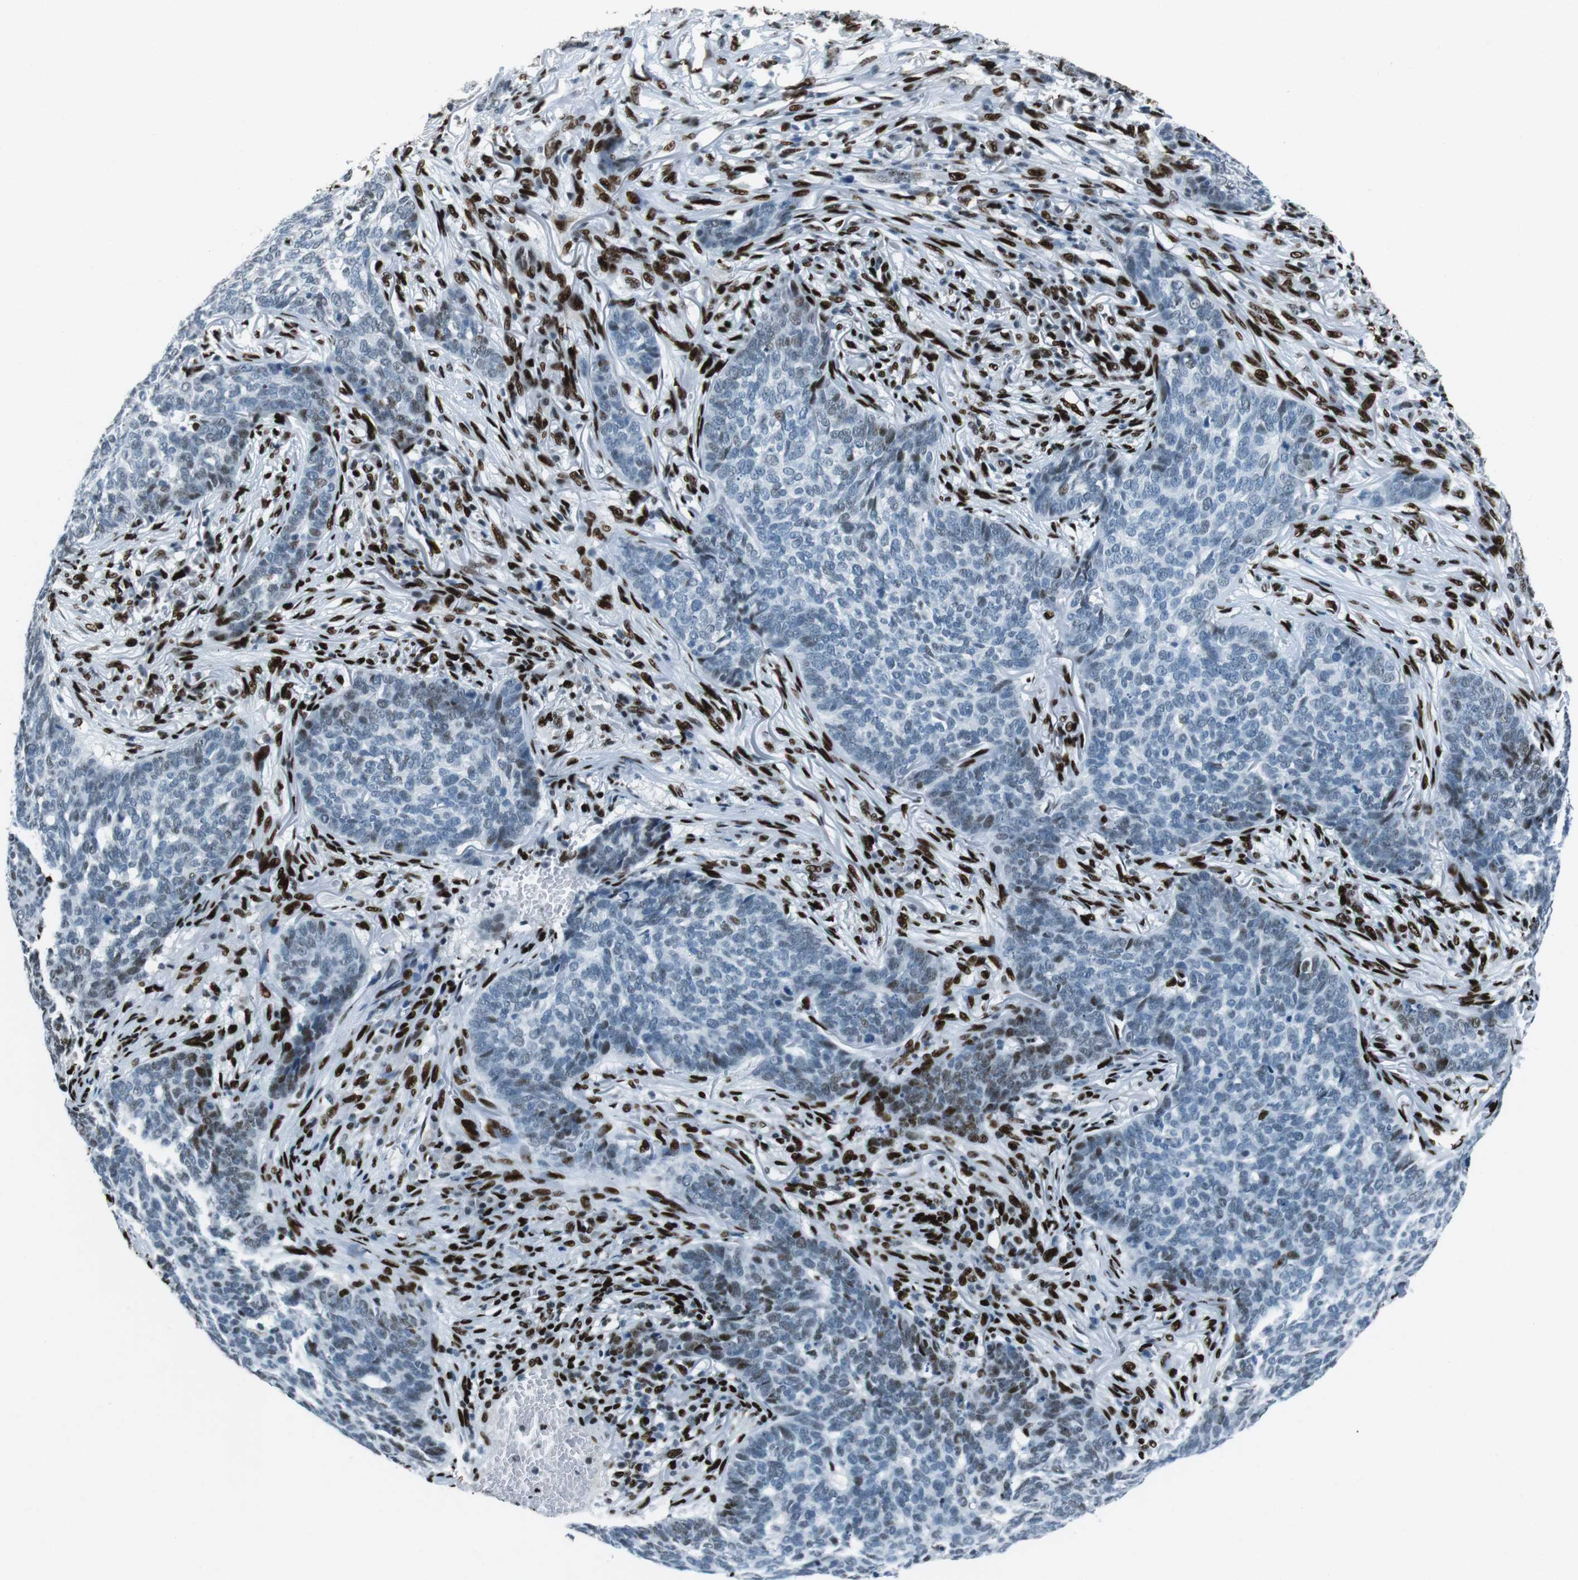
{"staining": {"intensity": "moderate", "quantity": "<25%", "location": "nuclear"}, "tissue": "skin cancer", "cell_type": "Tumor cells", "image_type": "cancer", "snomed": [{"axis": "morphology", "description": "Basal cell carcinoma"}, {"axis": "topography", "description": "Skin"}], "caption": "Protein expression by IHC shows moderate nuclear expression in about <25% of tumor cells in skin cancer.", "gene": "PML", "patient": {"sex": "male", "age": 85}}